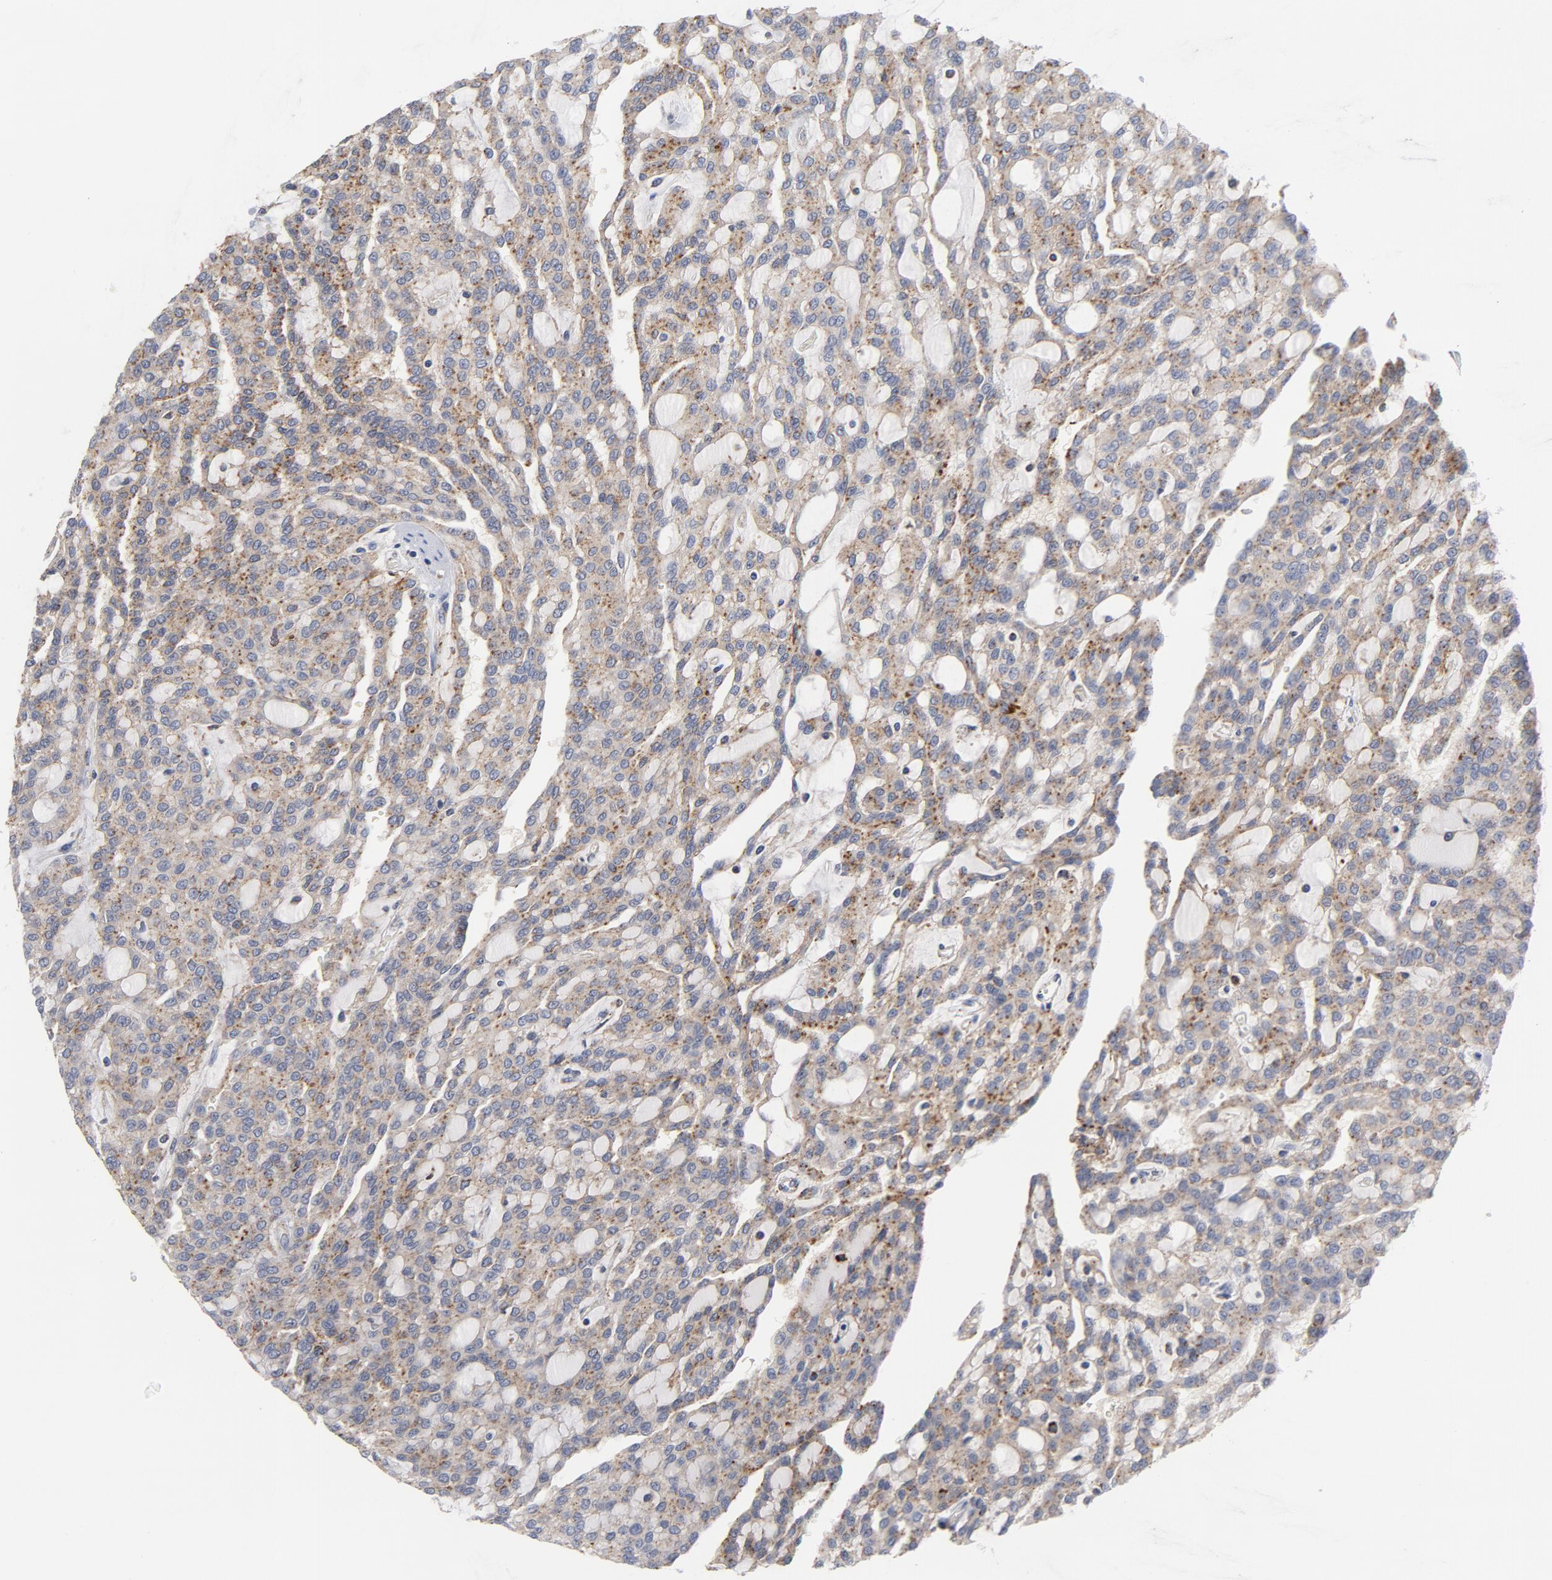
{"staining": {"intensity": "moderate", "quantity": "25%-75%", "location": "cytoplasmic/membranous"}, "tissue": "renal cancer", "cell_type": "Tumor cells", "image_type": "cancer", "snomed": [{"axis": "morphology", "description": "Adenocarcinoma, NOS"}, {"axis": "topography", "description": "Kidney"}], "caption": "Protein staining shows moderate cytoplasmic/membranous staining in about 25%-75% of tumor cells in renal cancer (adenocarcinoma).", "gene": "AKT2", "patient": {"sex": "male", "age": 63}}